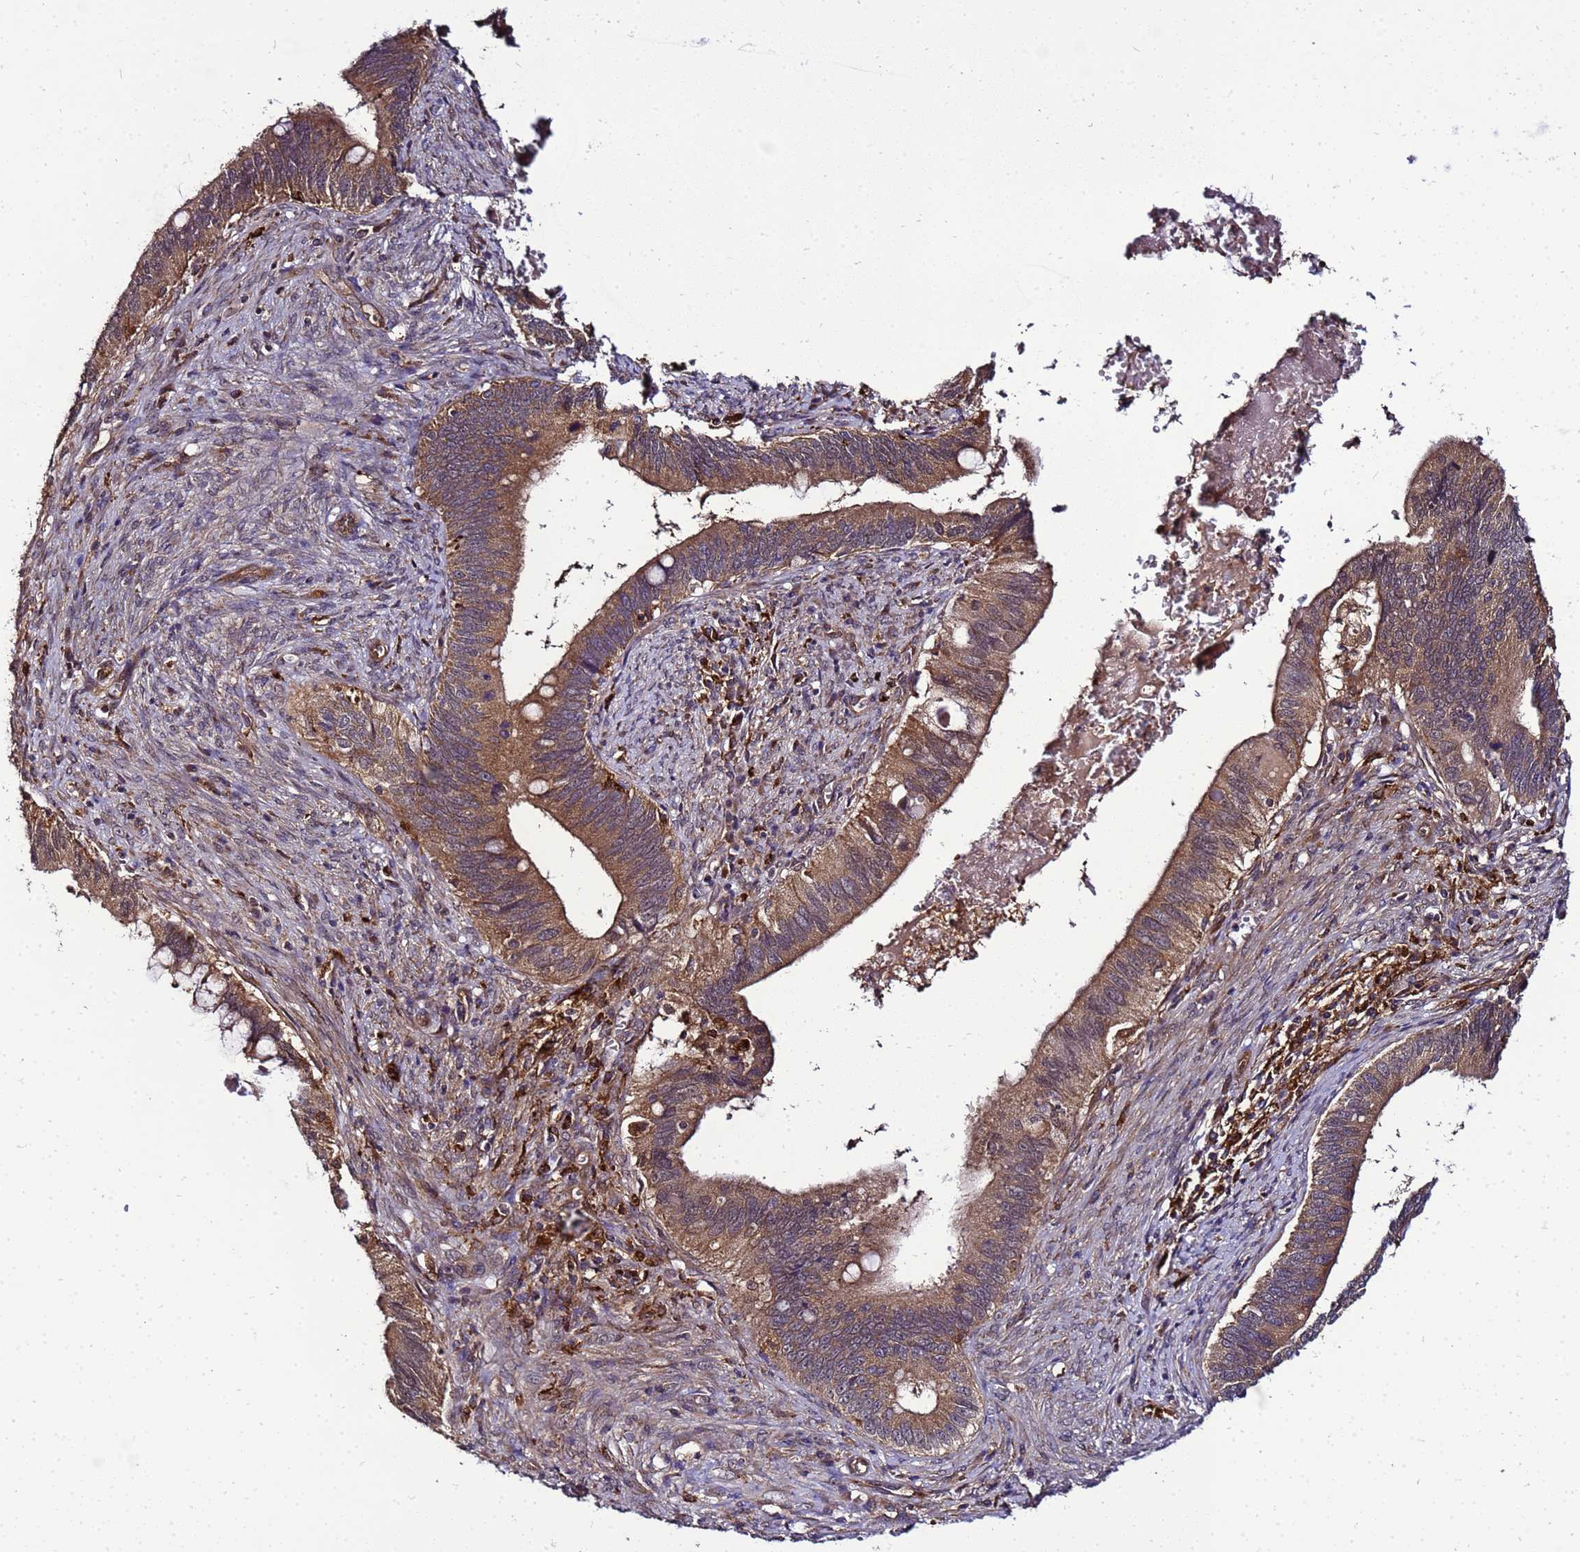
{"staining": {"intensity": "moderate", "quantity": ">75%", "location": "cytoplasmic/membranous"}, "tissue": "cervical cancer", "cell_type": "Tumor cells", "image_type": "cancer", "snomed": [{"axis": "morphology", "description": "Adenocarcinoma, NOS"}, {"axis": "topography", "description": "Cervix"}], "caption": "Immunohistochemistry (DAB) staining of human cervical cancer displays moderate cytoplasmic/membranous protein staining in about >75% of tumor cells. (DAB = brown stain, brightfield microscopy at high magnification).", "gene": "TRABD", "patient": {"sex": "female", "age": 42}}